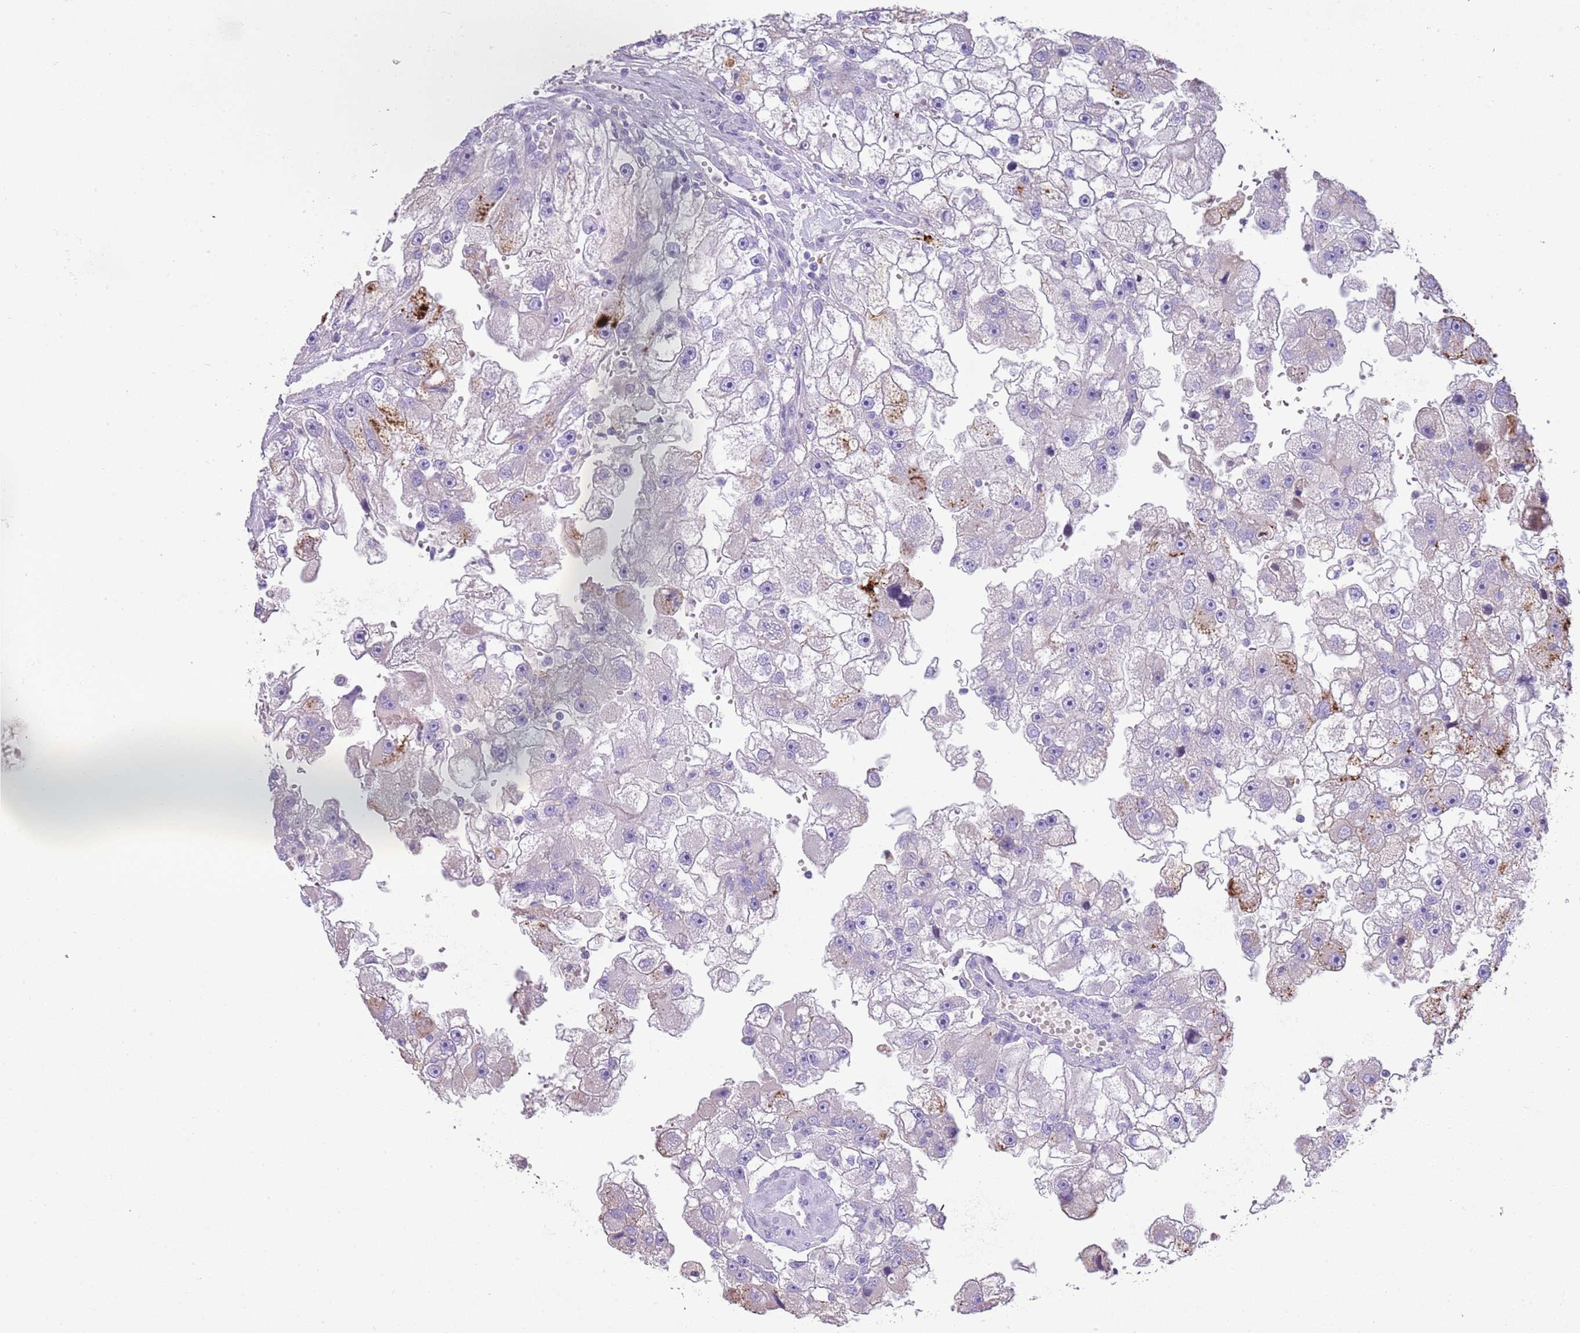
{"staining": {"intensity": "moderate", "quantity": "<25%", "location": "cytoplasmic/membranous"}, "tissue": "renal cancer", "cell_type": "Tumor cells", "image_type": "cancer", "snomed": [{"axis": "morphology", "description": "Adenocarcinoma, NOS"}, {"axis": "topography", "description": "Kidney"}], "caption": "Moderate cytoplasmic/membranous staining is seen in about <25% of tumor cells in renal adenocarcinoma.", "gene": "ABHD17C", "patient": {"sex": "male", "age": 63}}